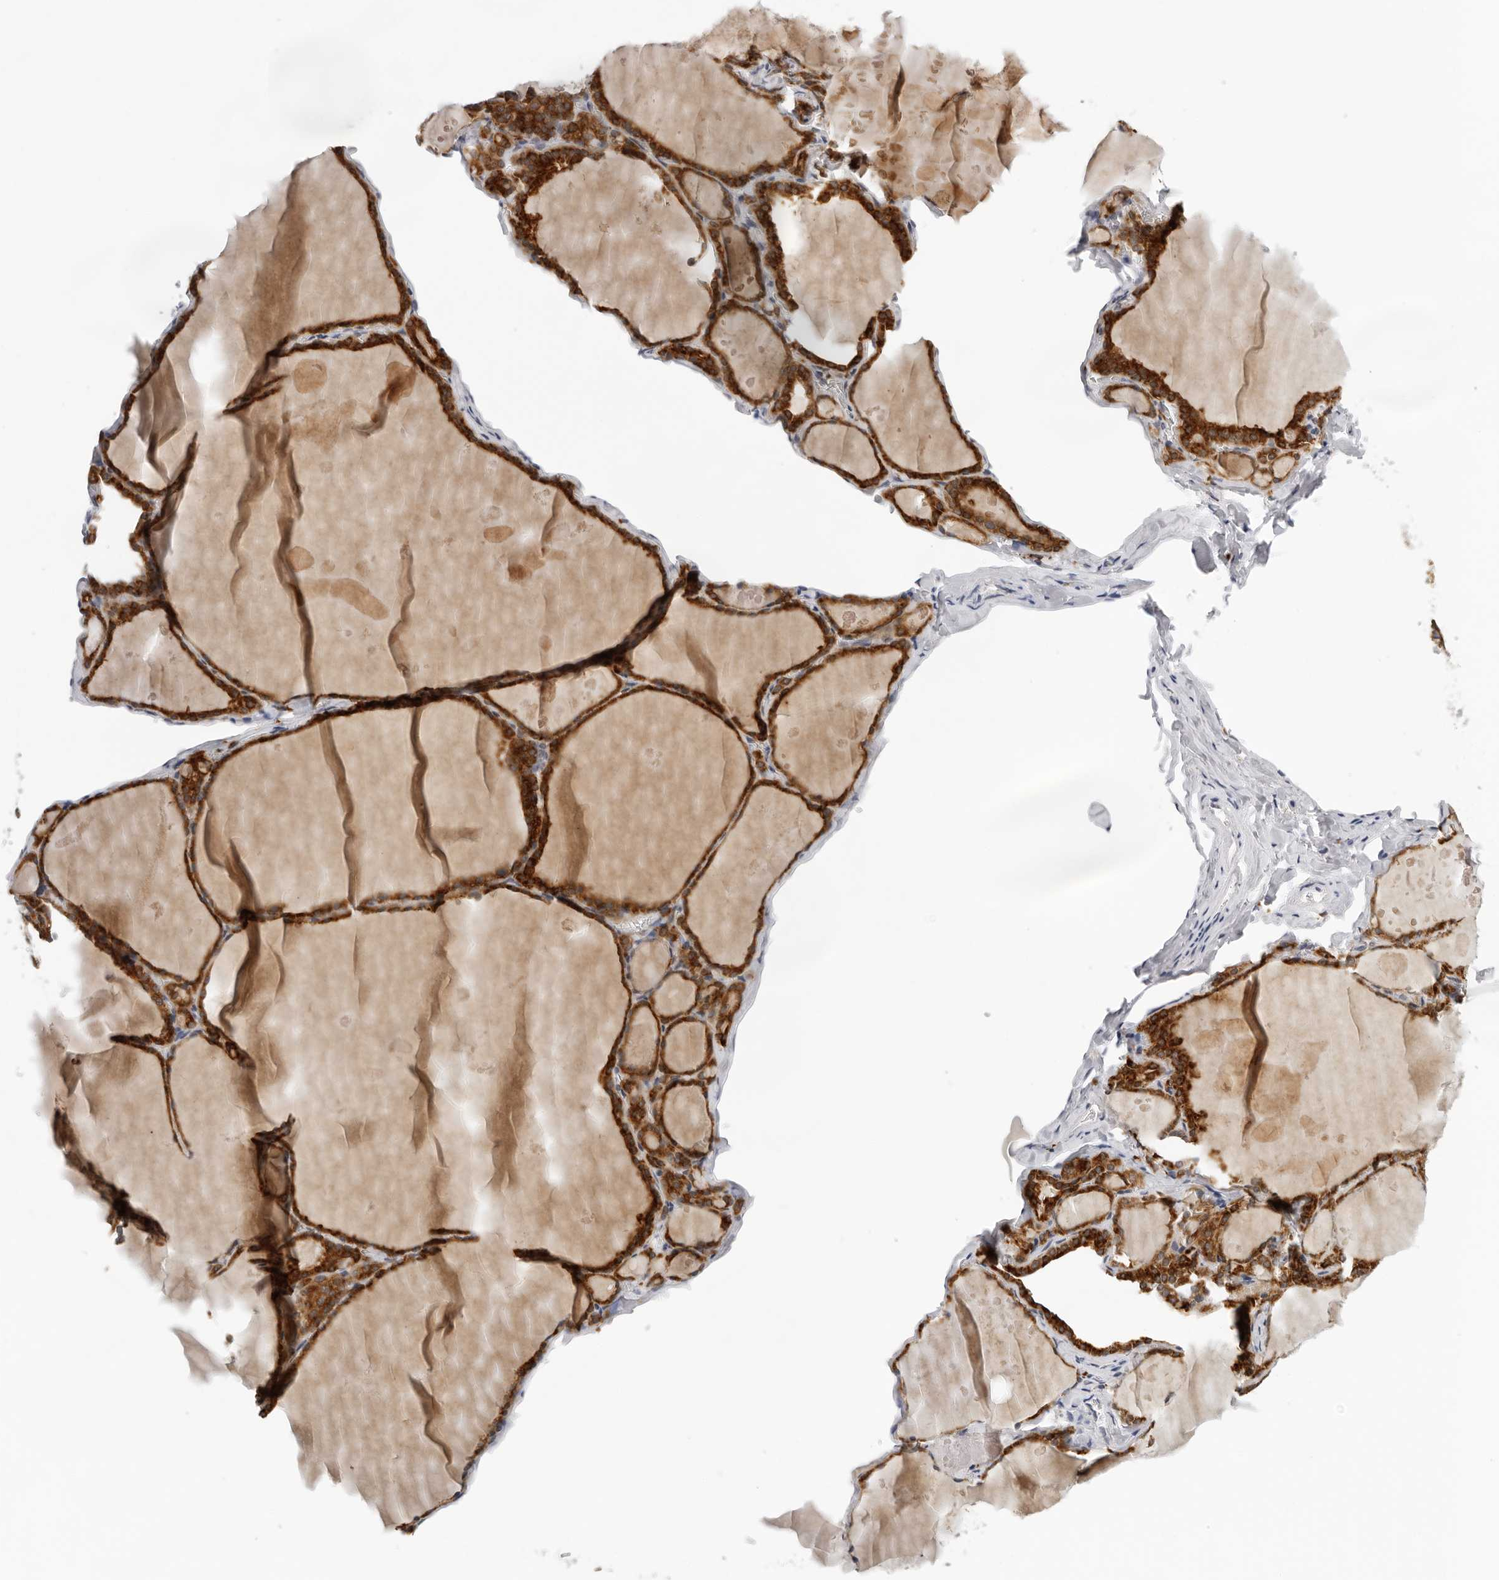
{"staining": {"intensity": "strong", "quantity": ">75%", "location": "cytoplasmic/membranous"}, "tissue": "thyroid gland", "cell_type": "Glandular cells", "image_type": "normal", "snomed": [{"axis": "morphology", "description": "Normal tissue, NOS"}, {"axis": "topography", "description": "Thyroid gland"}], "caption": "Normal thyroid gland demonstrates strong cytoplasmic/membranous staining in approximately >75% of glandular cells (Stains: DAB (3,3'-diaminobenzidine) in brown, nuclei in blue, Microscopy: brightfield microscopy at high magnification)..", "gene": "IL17RA", "patient": {"sex": "male", "age": 56}}